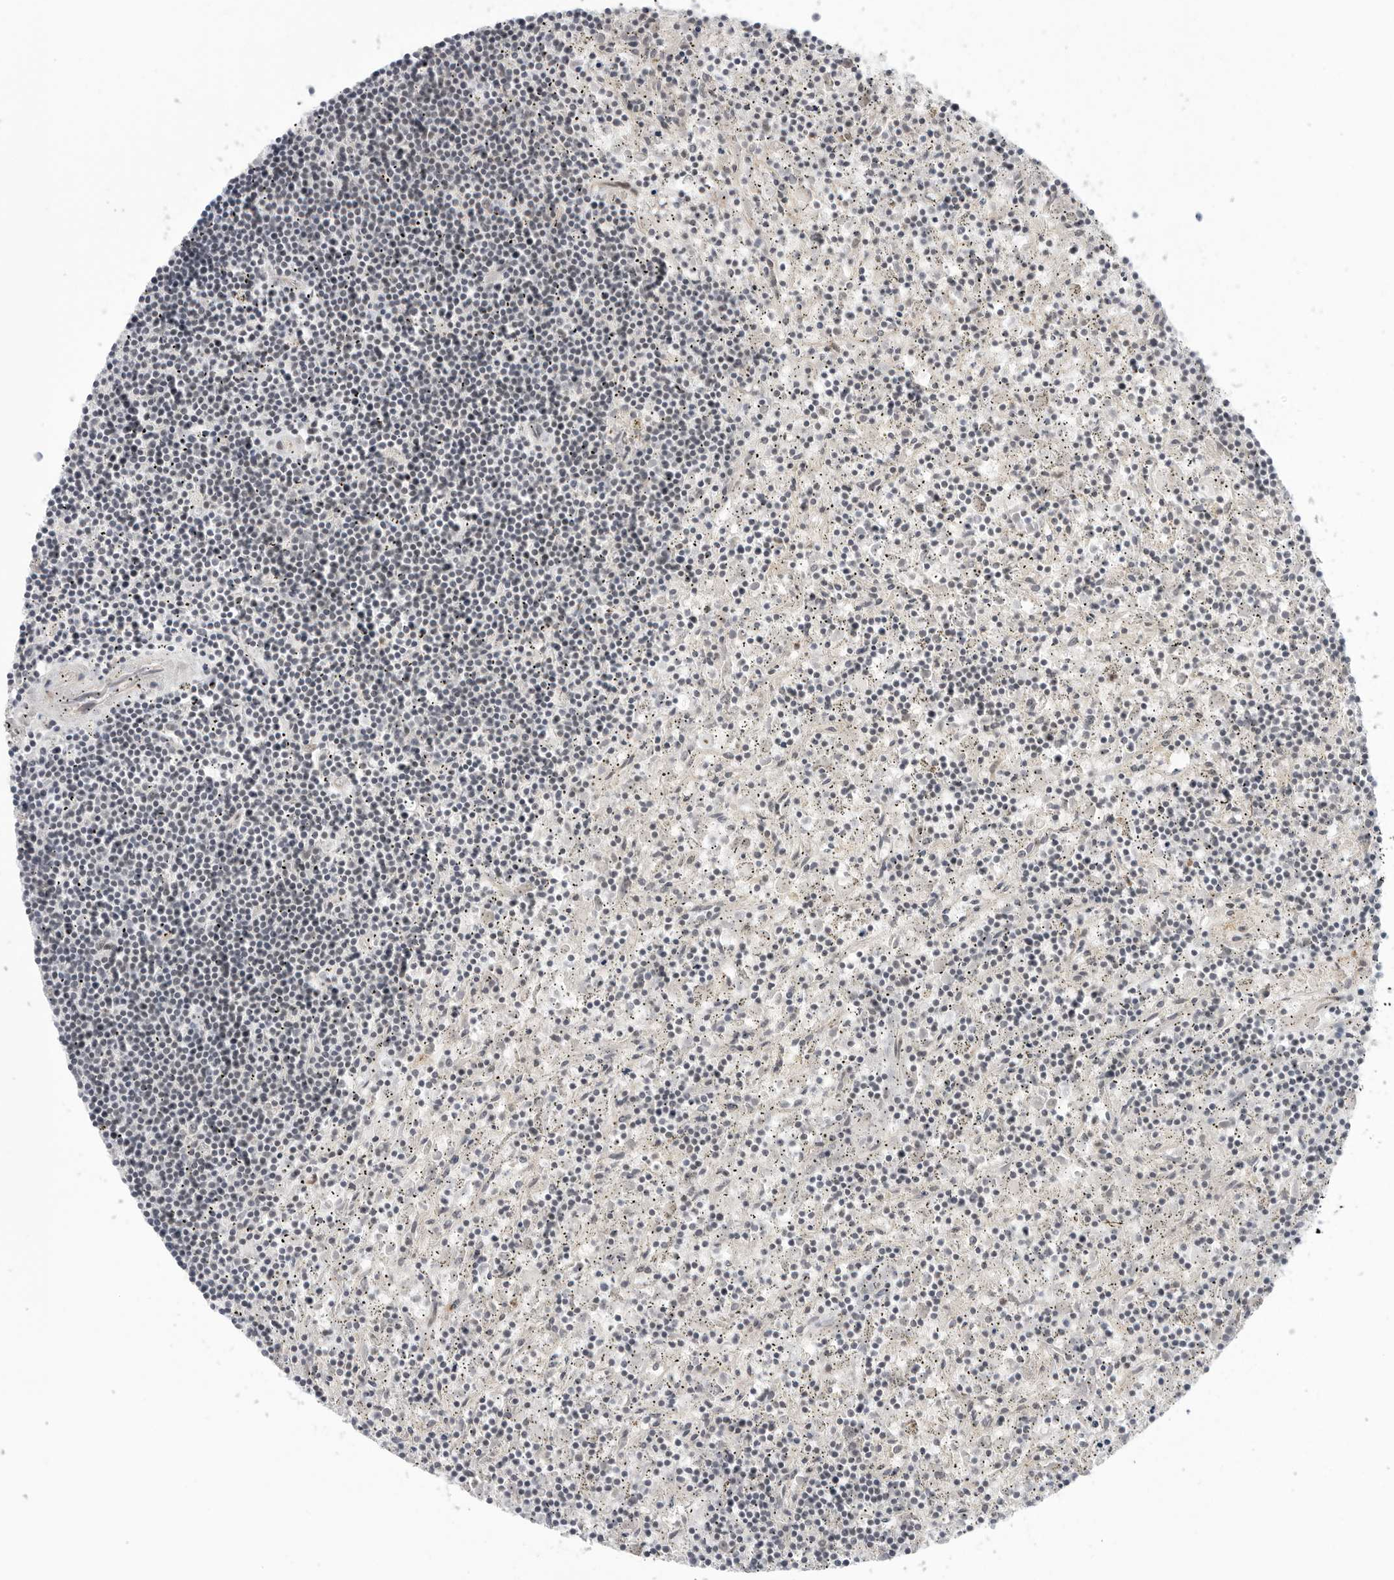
{"staining": {"intensity": "negative", "quantity": "none", "location": "none"}, "tissue": "lymphoma", "cell_type": "Tumor cells", "image_type": "cancer", "snomed": [{"axis": "morphology", "description": "Malignant lymphoma, non-Hodgkin's type, Low grade"}, {"axis": "topography", "description": "Spleen"}], "caption": "Tumor cells are negative for protein expression in human low-grade malignant lymphoma, non-Hodgkin's type. (Immunohistochemistry, brightfield microscopy, high magnification).", "gene": "SUGCT", "patient": {"sex": "male", "age": 76}}